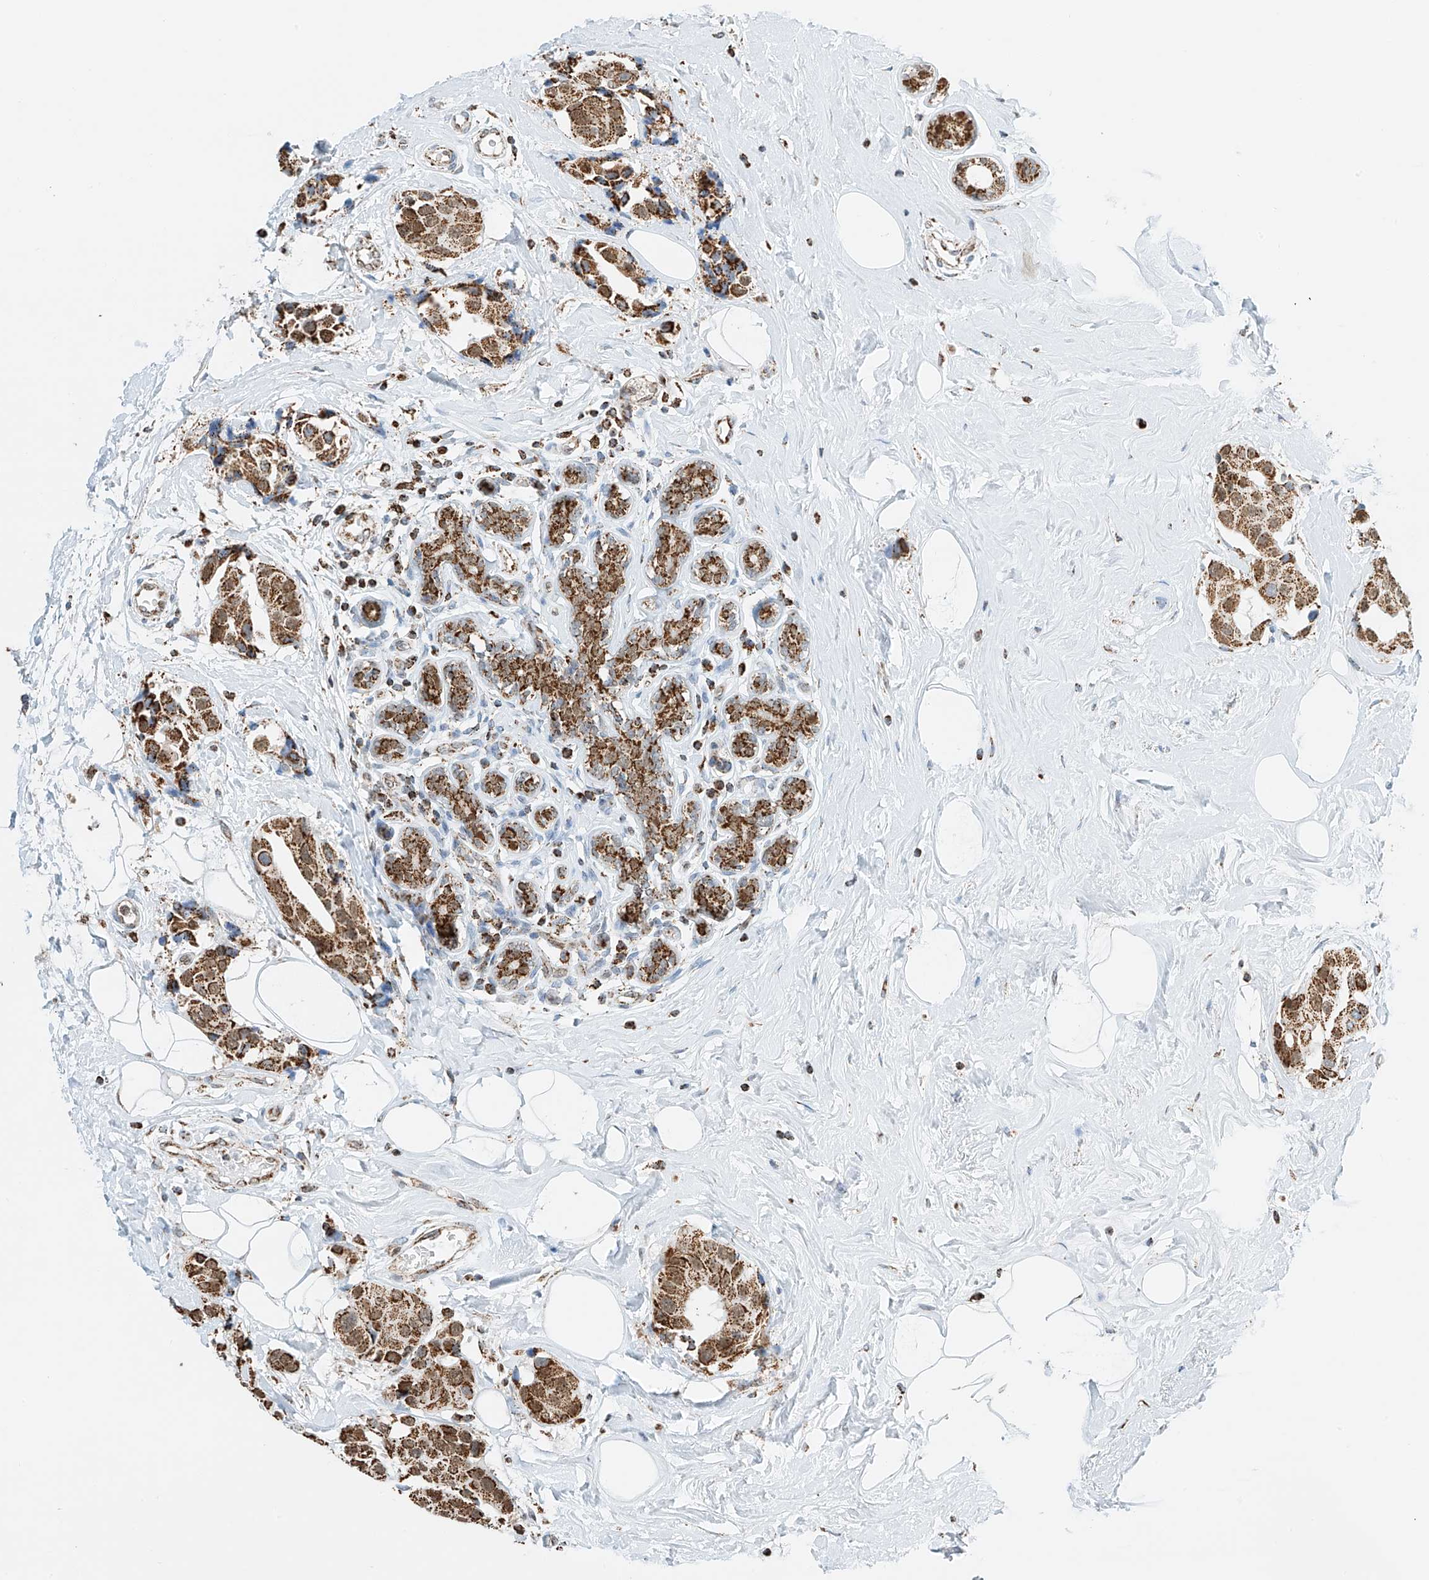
{"staining": {"intensity": "moderate", "quantity": ">75%", "location": "cytoplasmic/membranous"}, "tissue": "breast cancer", "cell_type": "Tumor cells", "image_type": "cancer", "snomed": [{"axis": "morphology", "description": "Normal tissue, NOS"}, {"axis": "morphology", "description": "Duct carcinoma"}, {"axis": "topography", "description": "Breast"}], "caption": "Protein staining of breast cancer (invasive ductal carcinoma) tissue displays moderate cytoplasmic/membranous positivity in approximately >75% of tumor cells.", "gene": "PPA2", "patient": {"sex": "female", "age": 39}}